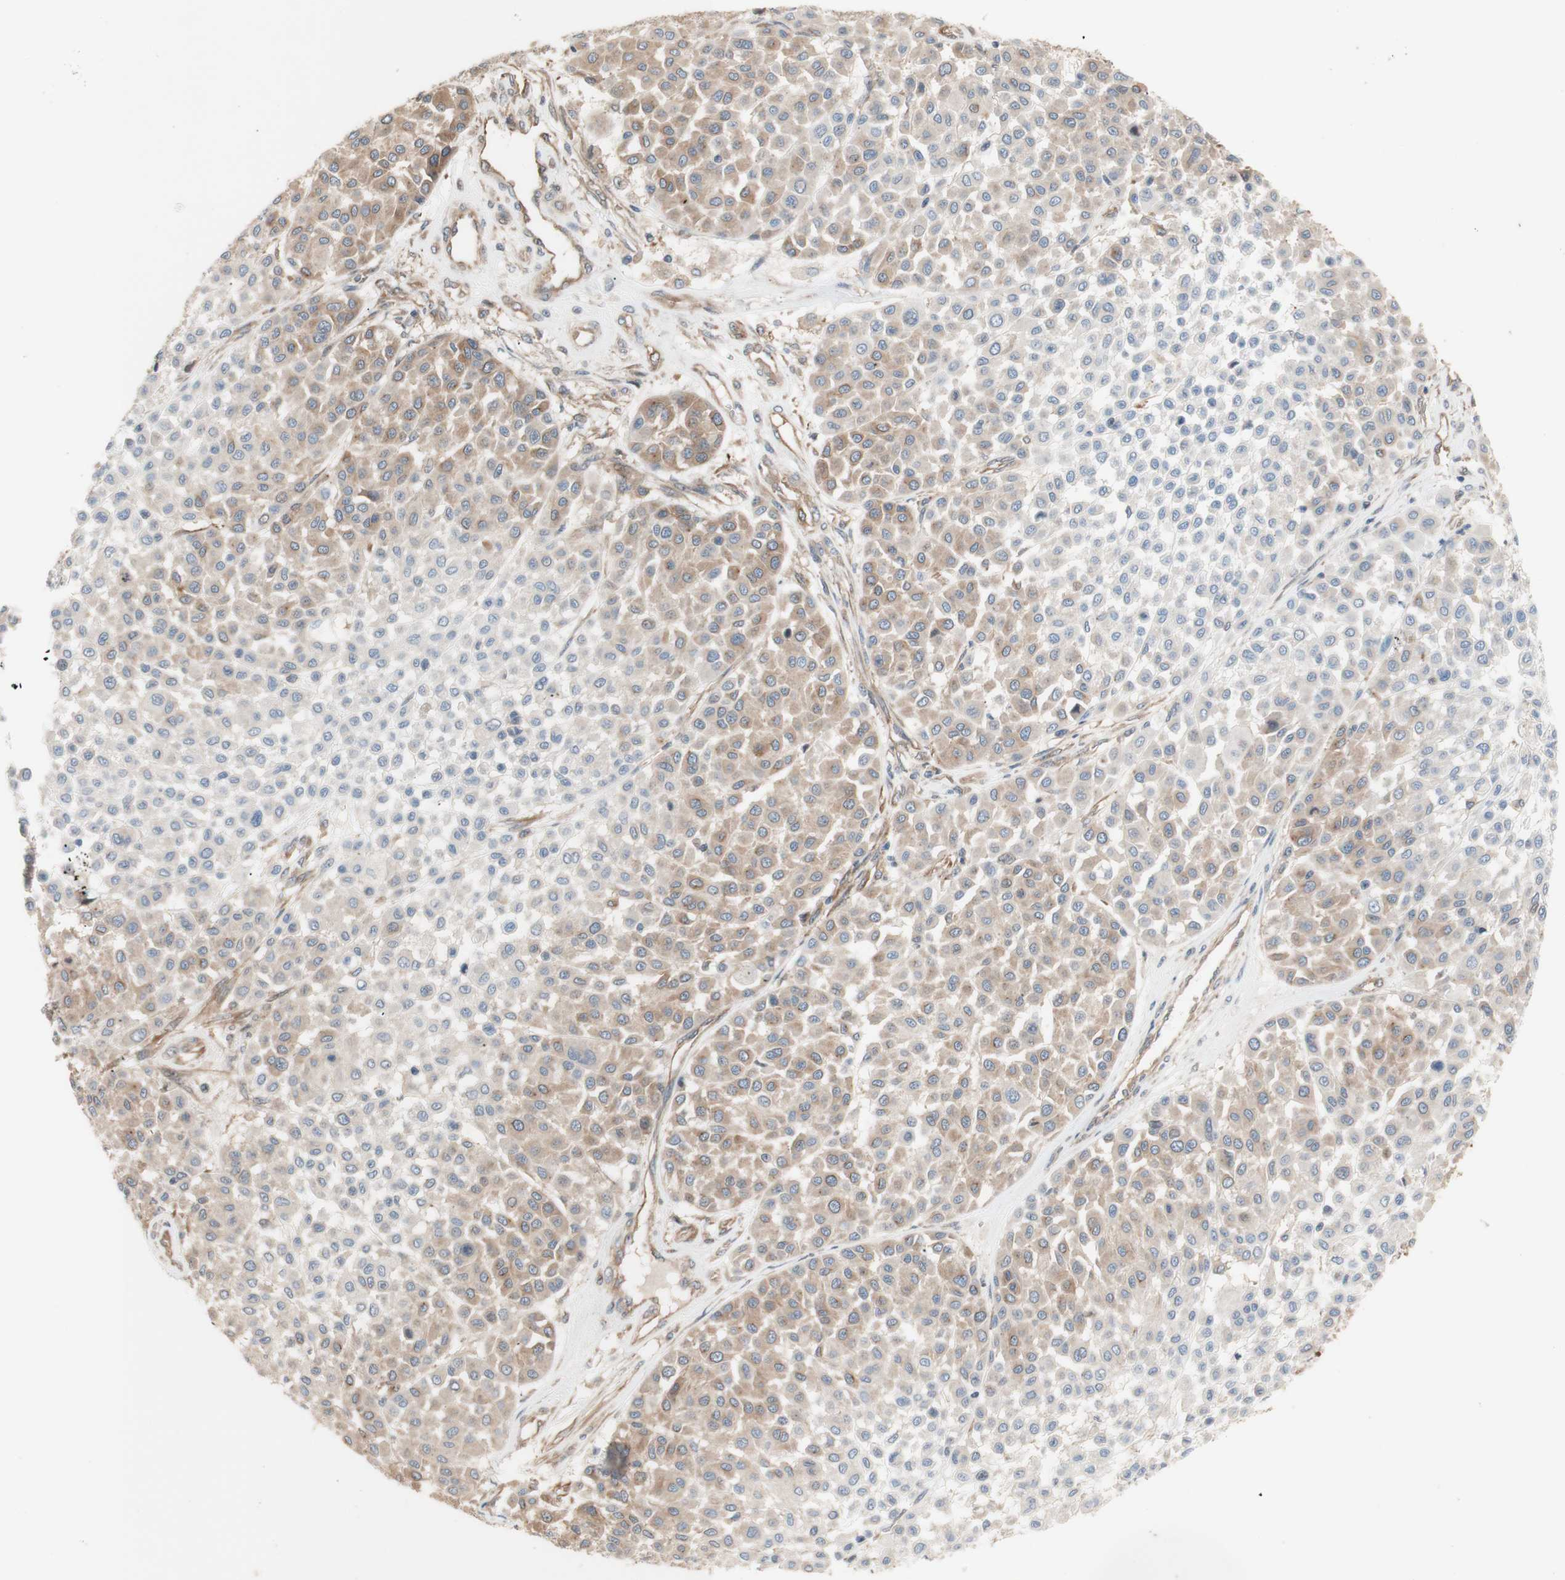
{"staining": {"intensity": "moderate", "quantity": "25%-75%", "location": "cytoplasmic/membranous"}, "tissue": "melanoma", "cell_type": "Tumor cells", "image_type": "cancer", "snomed": [{"axis": "morphology", "description": "Malignant melanoma, Metastatic site"}, {"axis": "topography", "description": "Soft tissue"}], "caption": "The histopathology image demonstrates staining of melanoma, revealing moderate cytoplasmic/membranous protein expression (brown color) within tumor cells.", "gene": "DYNLRB1", "patient": {"sex": "male", "age": 41}}